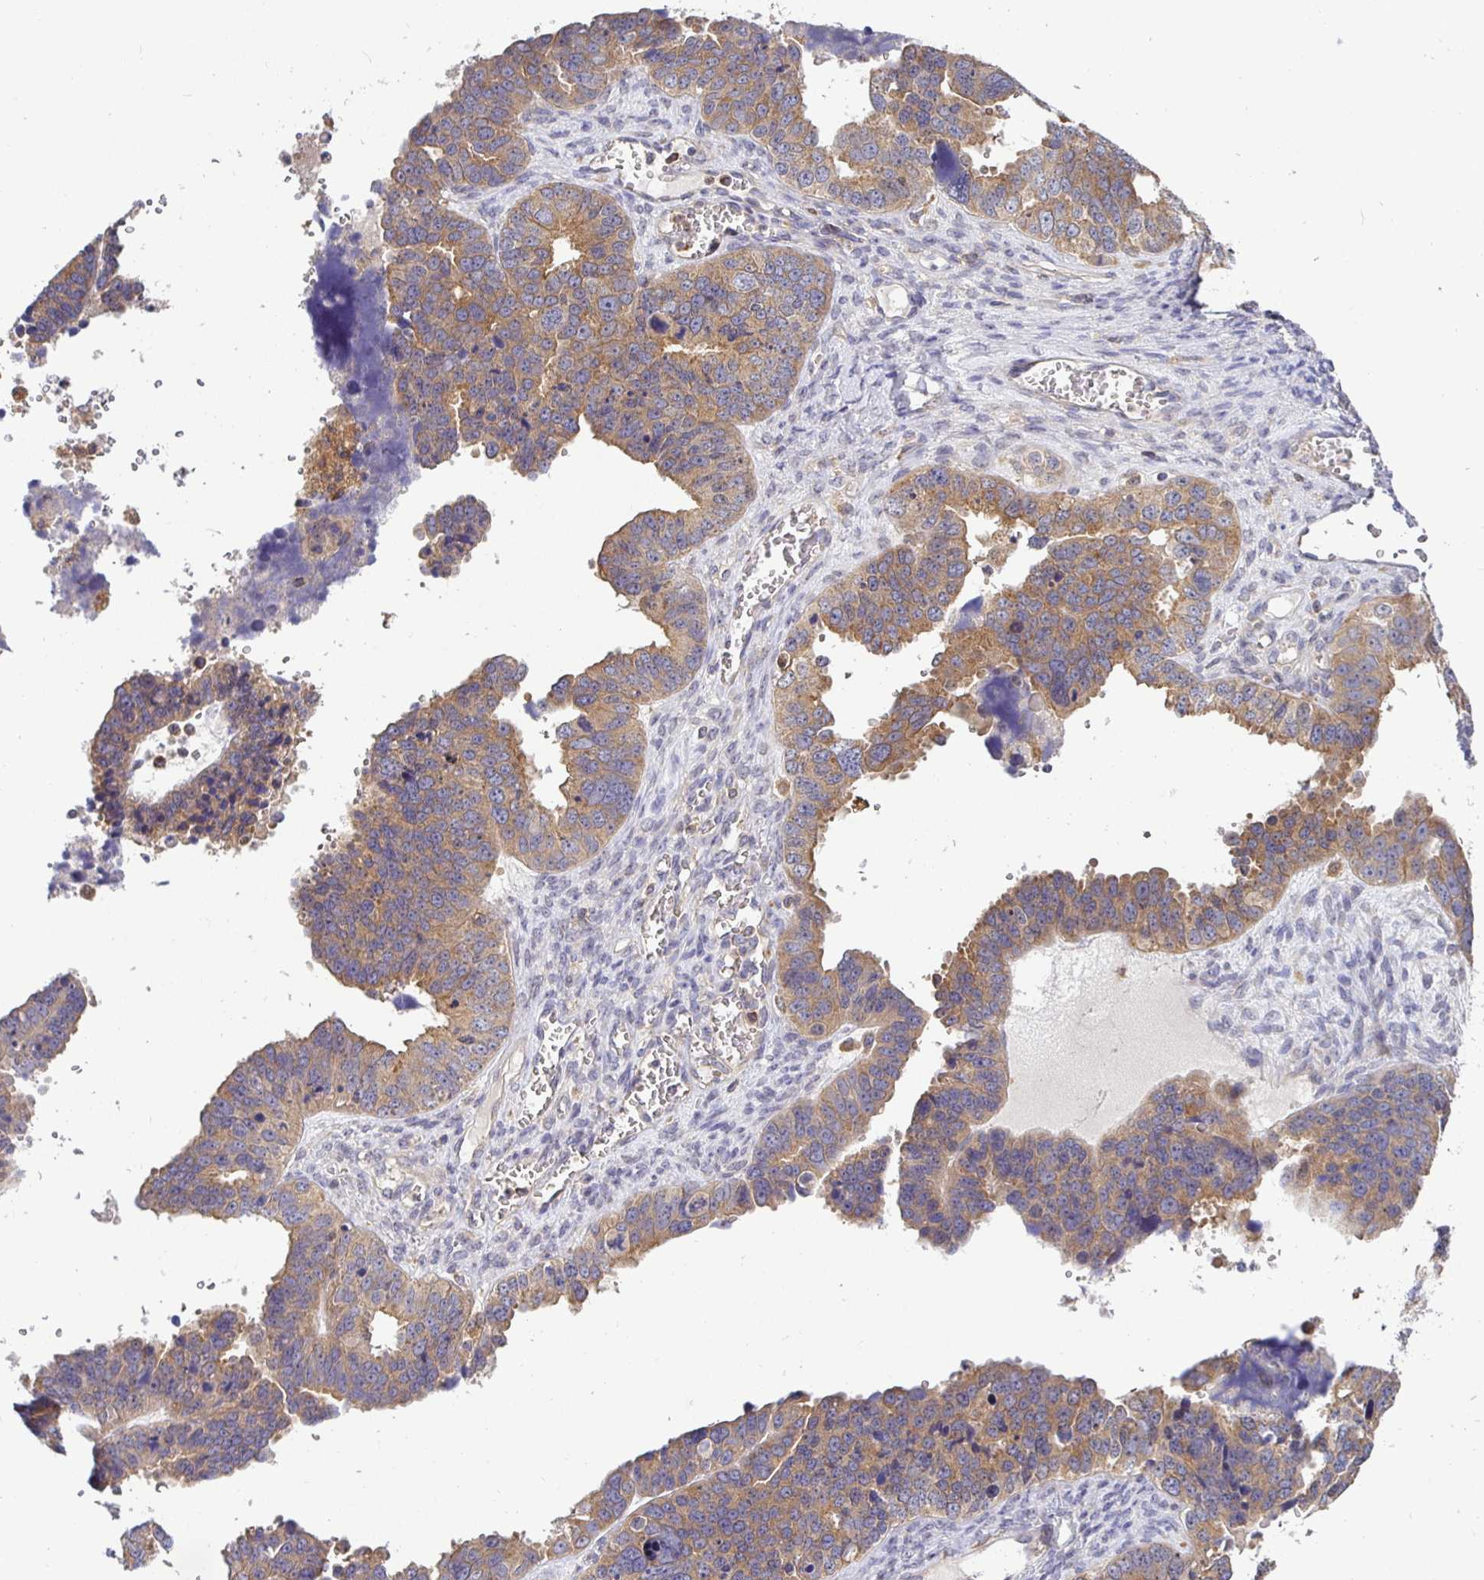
{"staining": {"intensity": "moderate", "quantity": ">75%", "location": "cytoplasmic/membranous"}, "tissue": "ovarian cancer", "cell_type": "Tumor cells", "image_type": "cancer", "snomed": [{"axis": "morphology", "description": "Cystadenocarcinoma, serous, NOS"}, {"axis": "topography", "description": "Ovary"}], "caption": "A medium amount of moderate cytoplasmic/membranous expression is identified in about >75% of tumor cells in ovarian serous cystadenocarcinoma tissue.", "gene": "ATP6V1F", "patient": {"sex": "female", "age": 76}}